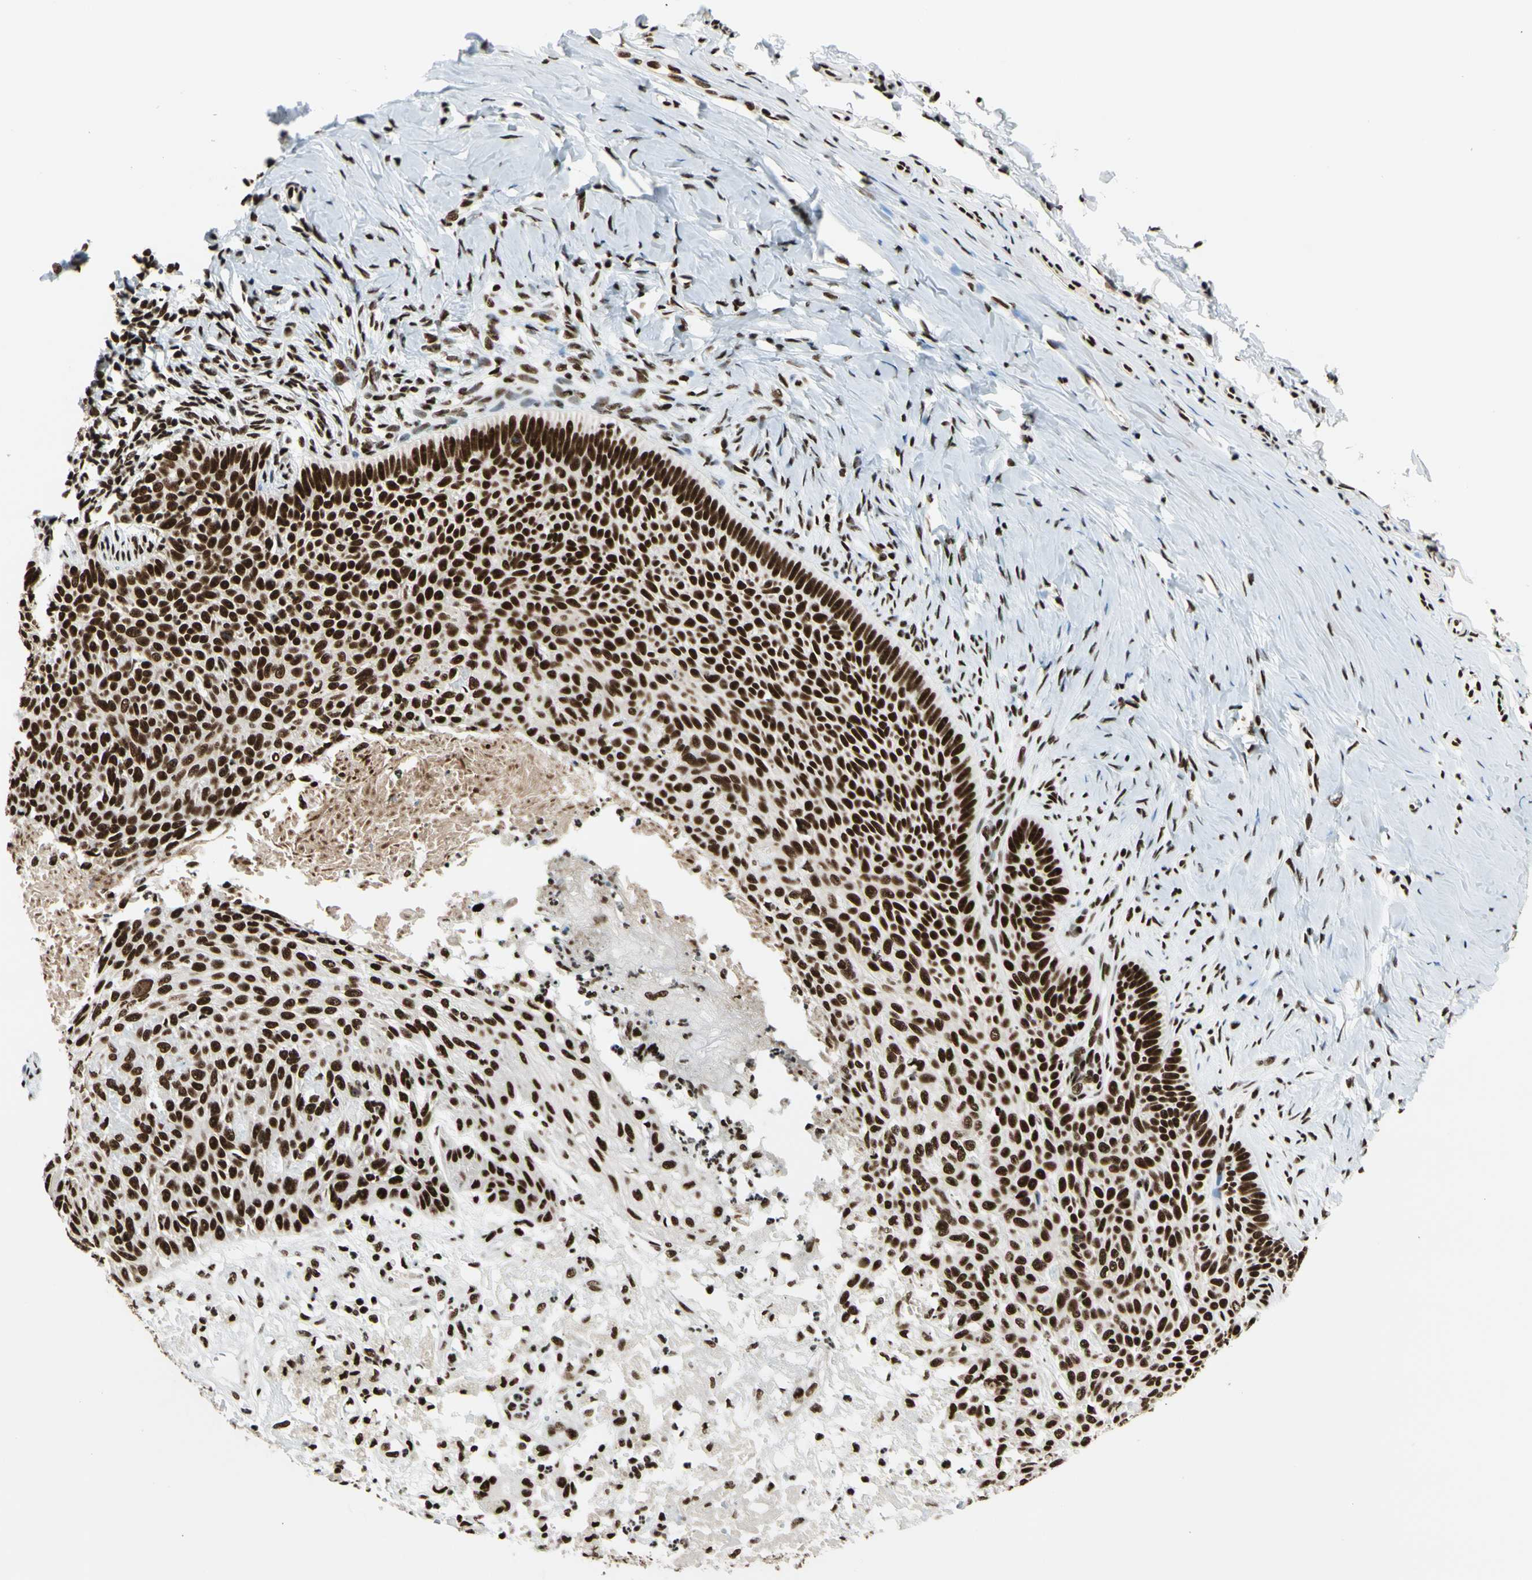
{"staining": {"intensity": "strong", "quantity": ">75%", "location": "nuclear"}, "tissue": "skin cancer", "cell_type": "Tumor cells", "image_type": "cancer", "snomed": [{"axis": "morphology", "description": "Normal tissue, NOS"}, {"axis": "morphology", "description": "Basal cell carcinoma"}, {"axis": "topography", "description": "Skin"}], "caption": "Tumor cells reveal high levels of strong nuclear staining in approximately >75% of cells in human skin basal cell carcinoma.", "gene": "CCAR1", "patient": {"sex": "male", "age": 87}}